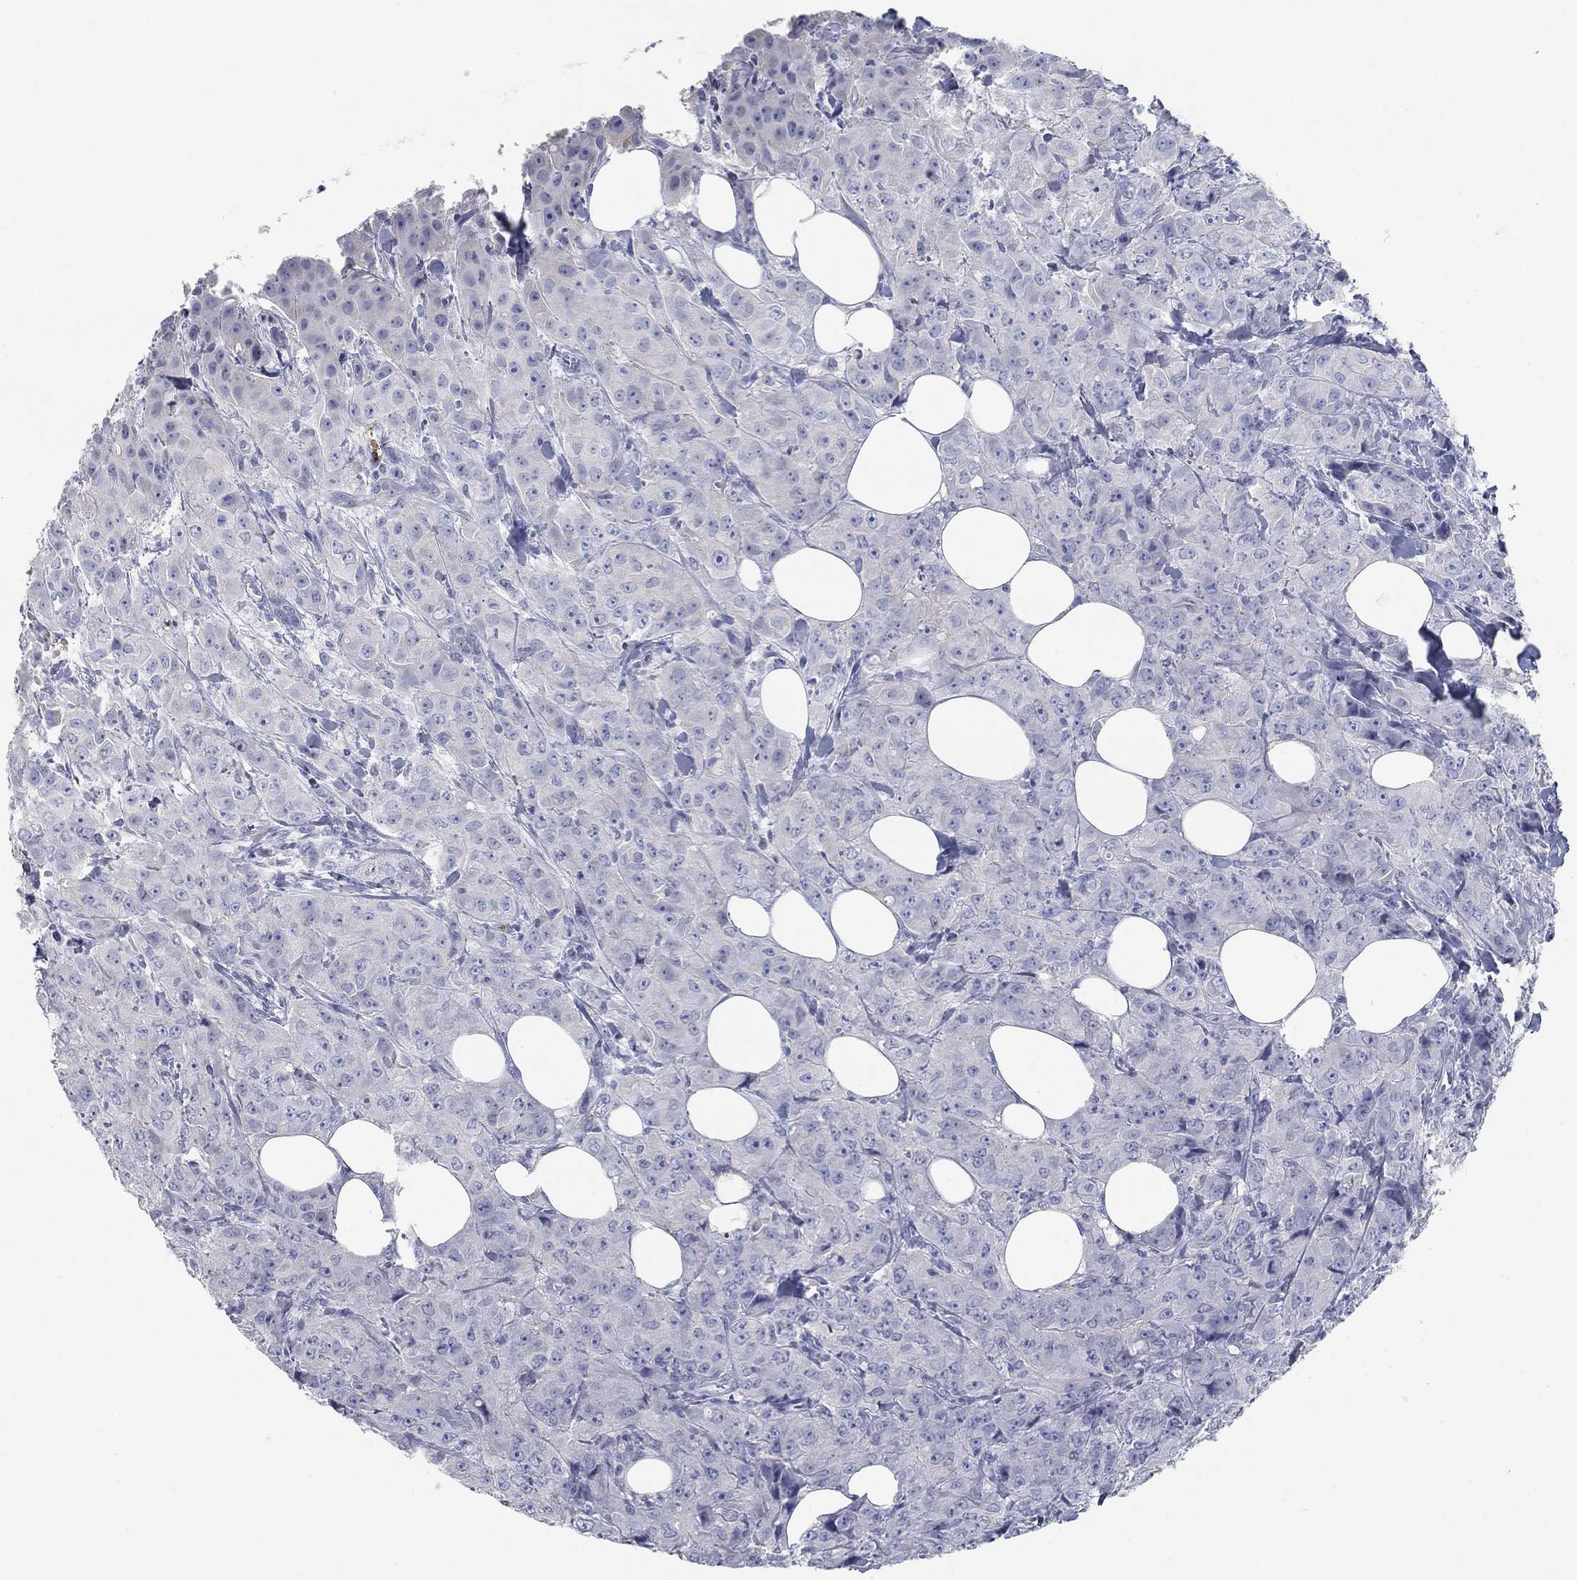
{"staining": {"intensity": "negative", "quantity": "none", "location": "none"}, "tissue": "breast cancer", "cell_type": "Tumor cells", "image_type": "cancer", "snomed": [{"axis": "morphology", "description": "Duct carcinoma"}, {"axis": "topography", "description": "Breast"}], "caption": "An immunohistochemistry (IHC) photomicrograph of breast cancer is shown. There is no staining in tumor cells of breast cancer.", "gene": "APOC3", "patient": {"sex": "female", "age": 43}}